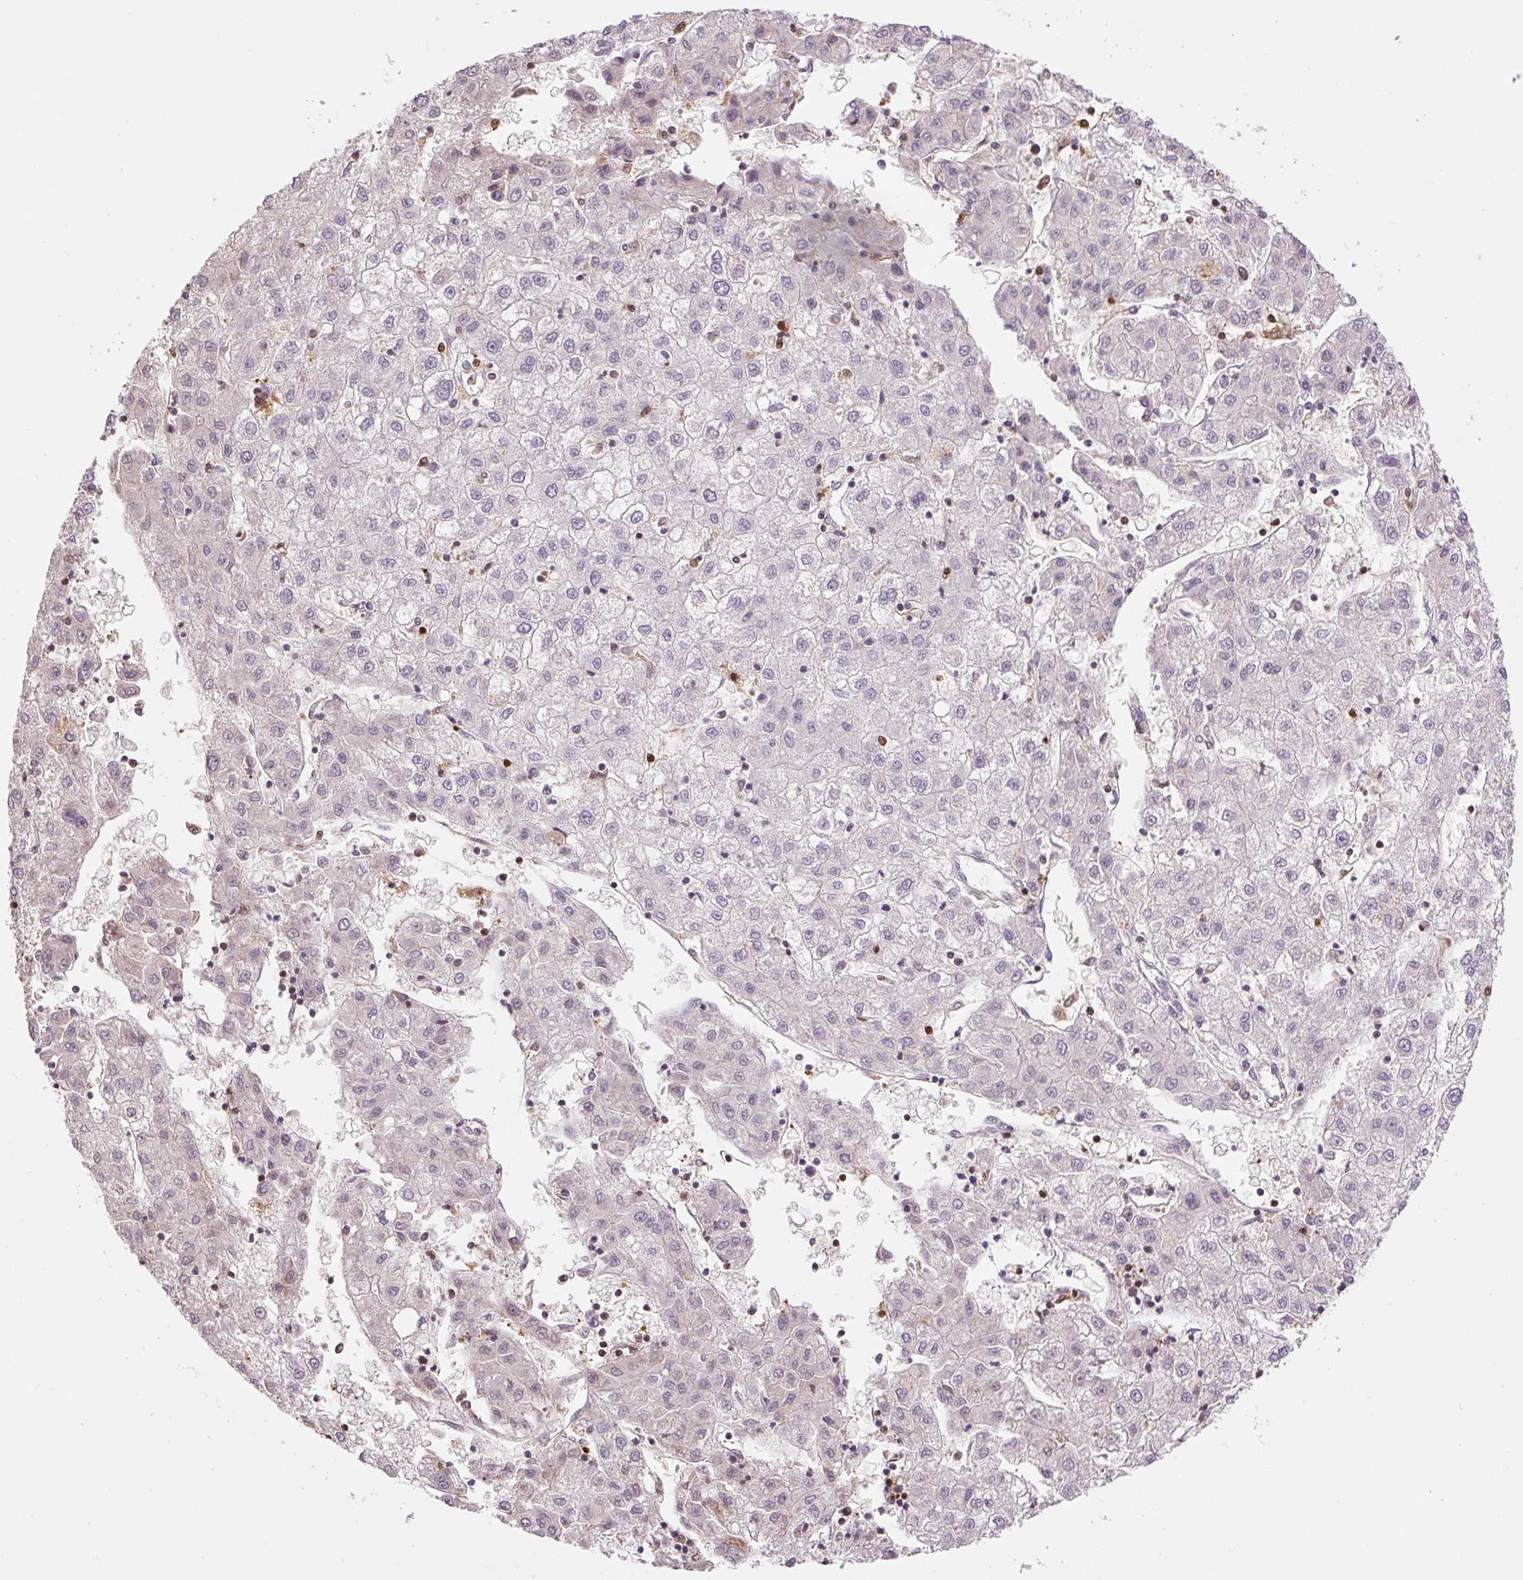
{"staining": {"intensity": "negative", "quantity": "none", "location": "none"}, "tissue": "liver cancer", "cell_type": "Tumor cells", "image_type": "cancer", "snomed": [{"axis": "morphology", "description": "Carcinoma, Hepatocellular, NOS"}, {"axis": "topography", "description": "Liver"}], "caption": "Image shows no significant protein positivity in tumor cells of liver cancer.", "gene": "S100A4", "patient": {"sex": "male", "age": 72}}